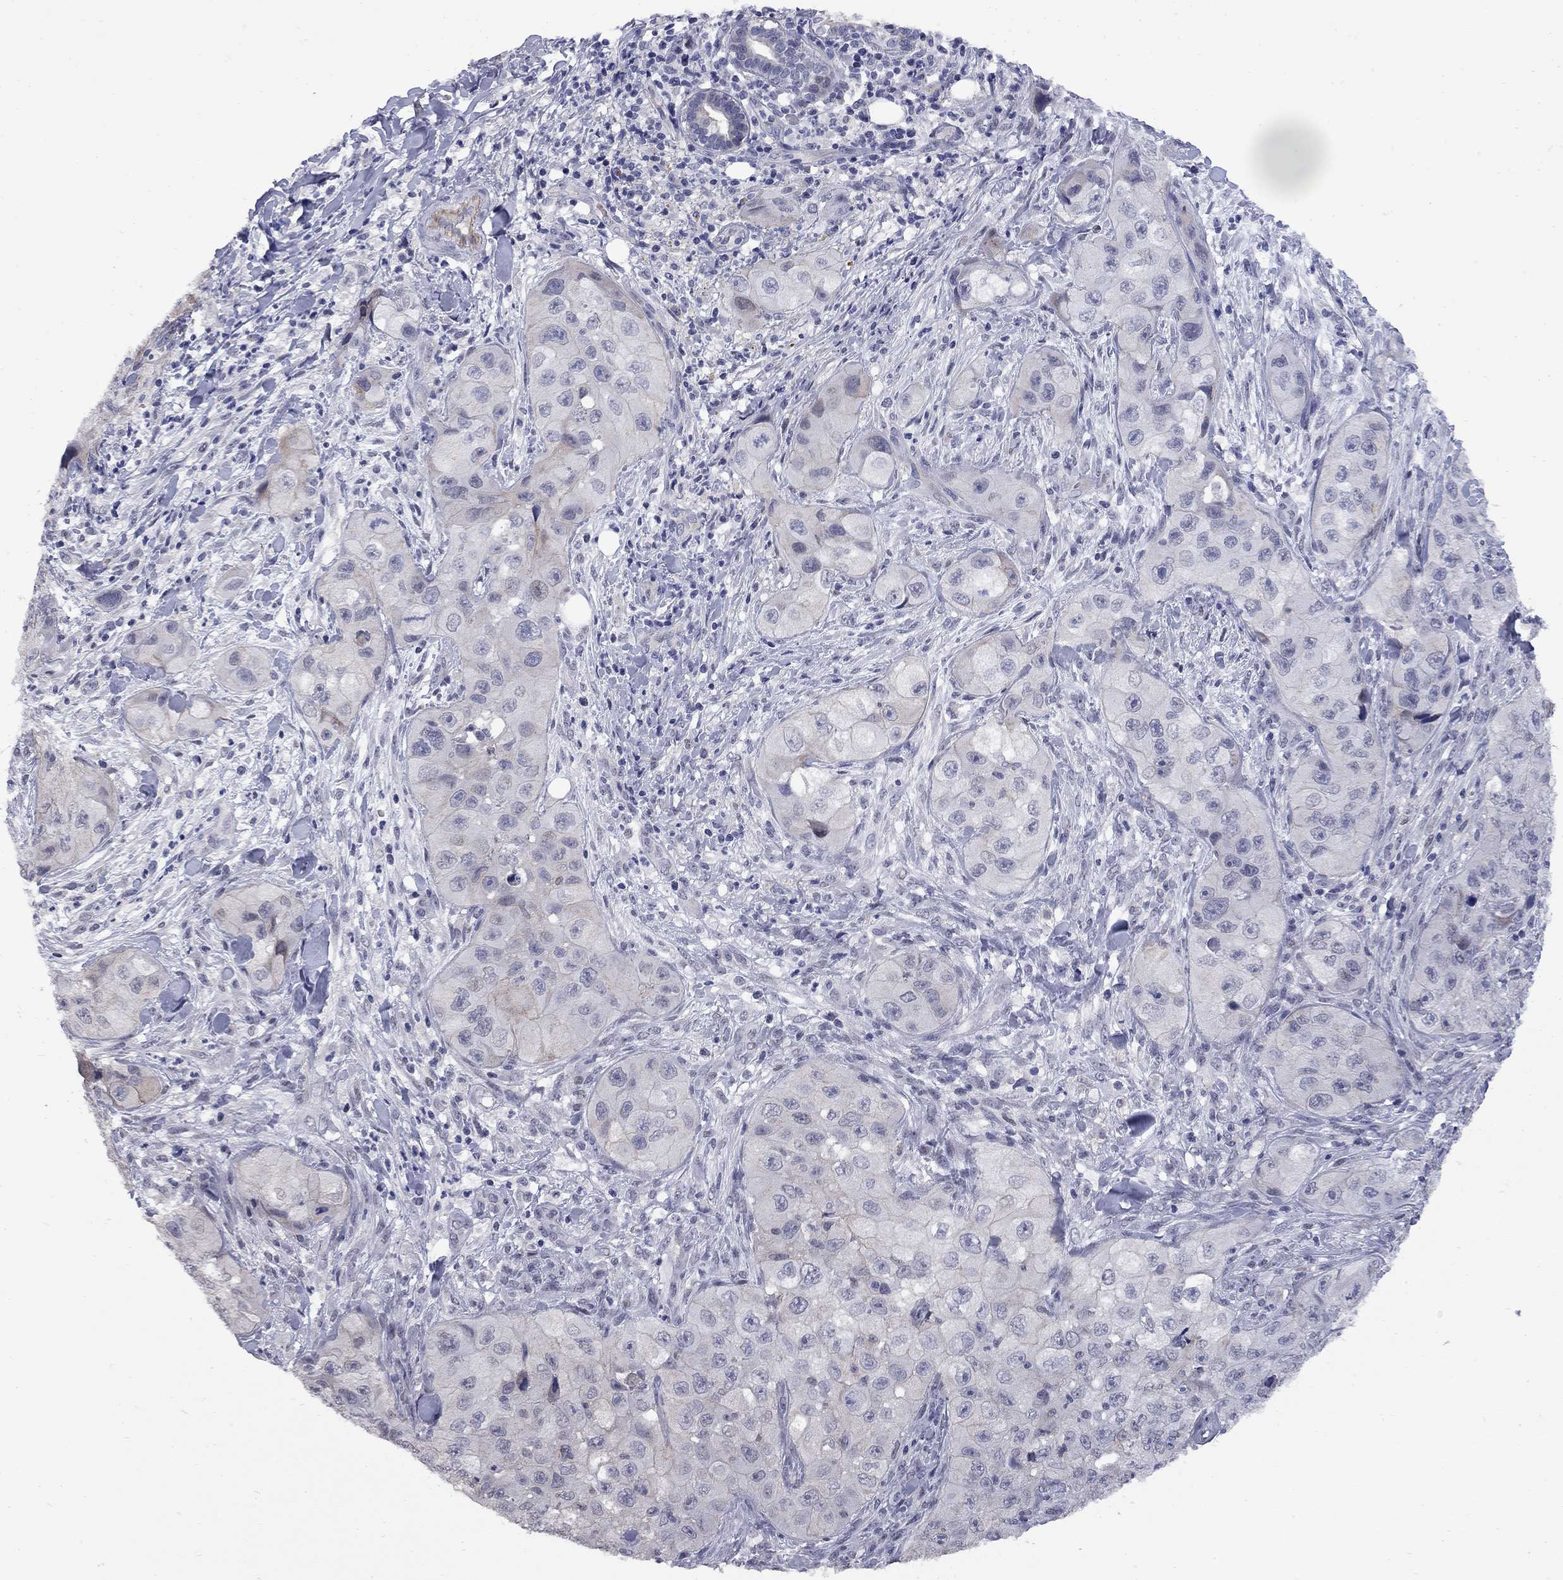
{"staining": {"intensity": "negative", "quantity": "none", "location": "none"}, "tissue": "skin cancer", "cell_type": "Tumor cells", "image_type": "cancer", "snomed": [{"axis": "morphology", "description": "Squamous cell carcinoma, NOS"}, {"axis": "topography", "description": "Skin"}, {"axis": "topography", "description": "Subcutis"}], "caption": "IHC image of human skin cancer (squamous cell carcinoma) stained for a protein (brown), which shows no staining in tumor cells. (Stains: DAB IHC with hematoxylin counter stain, Microscopy: brightfield microscopy at high magnification).", "gene": "HTR4", "patient": {"sex": "male", "age": 73}}